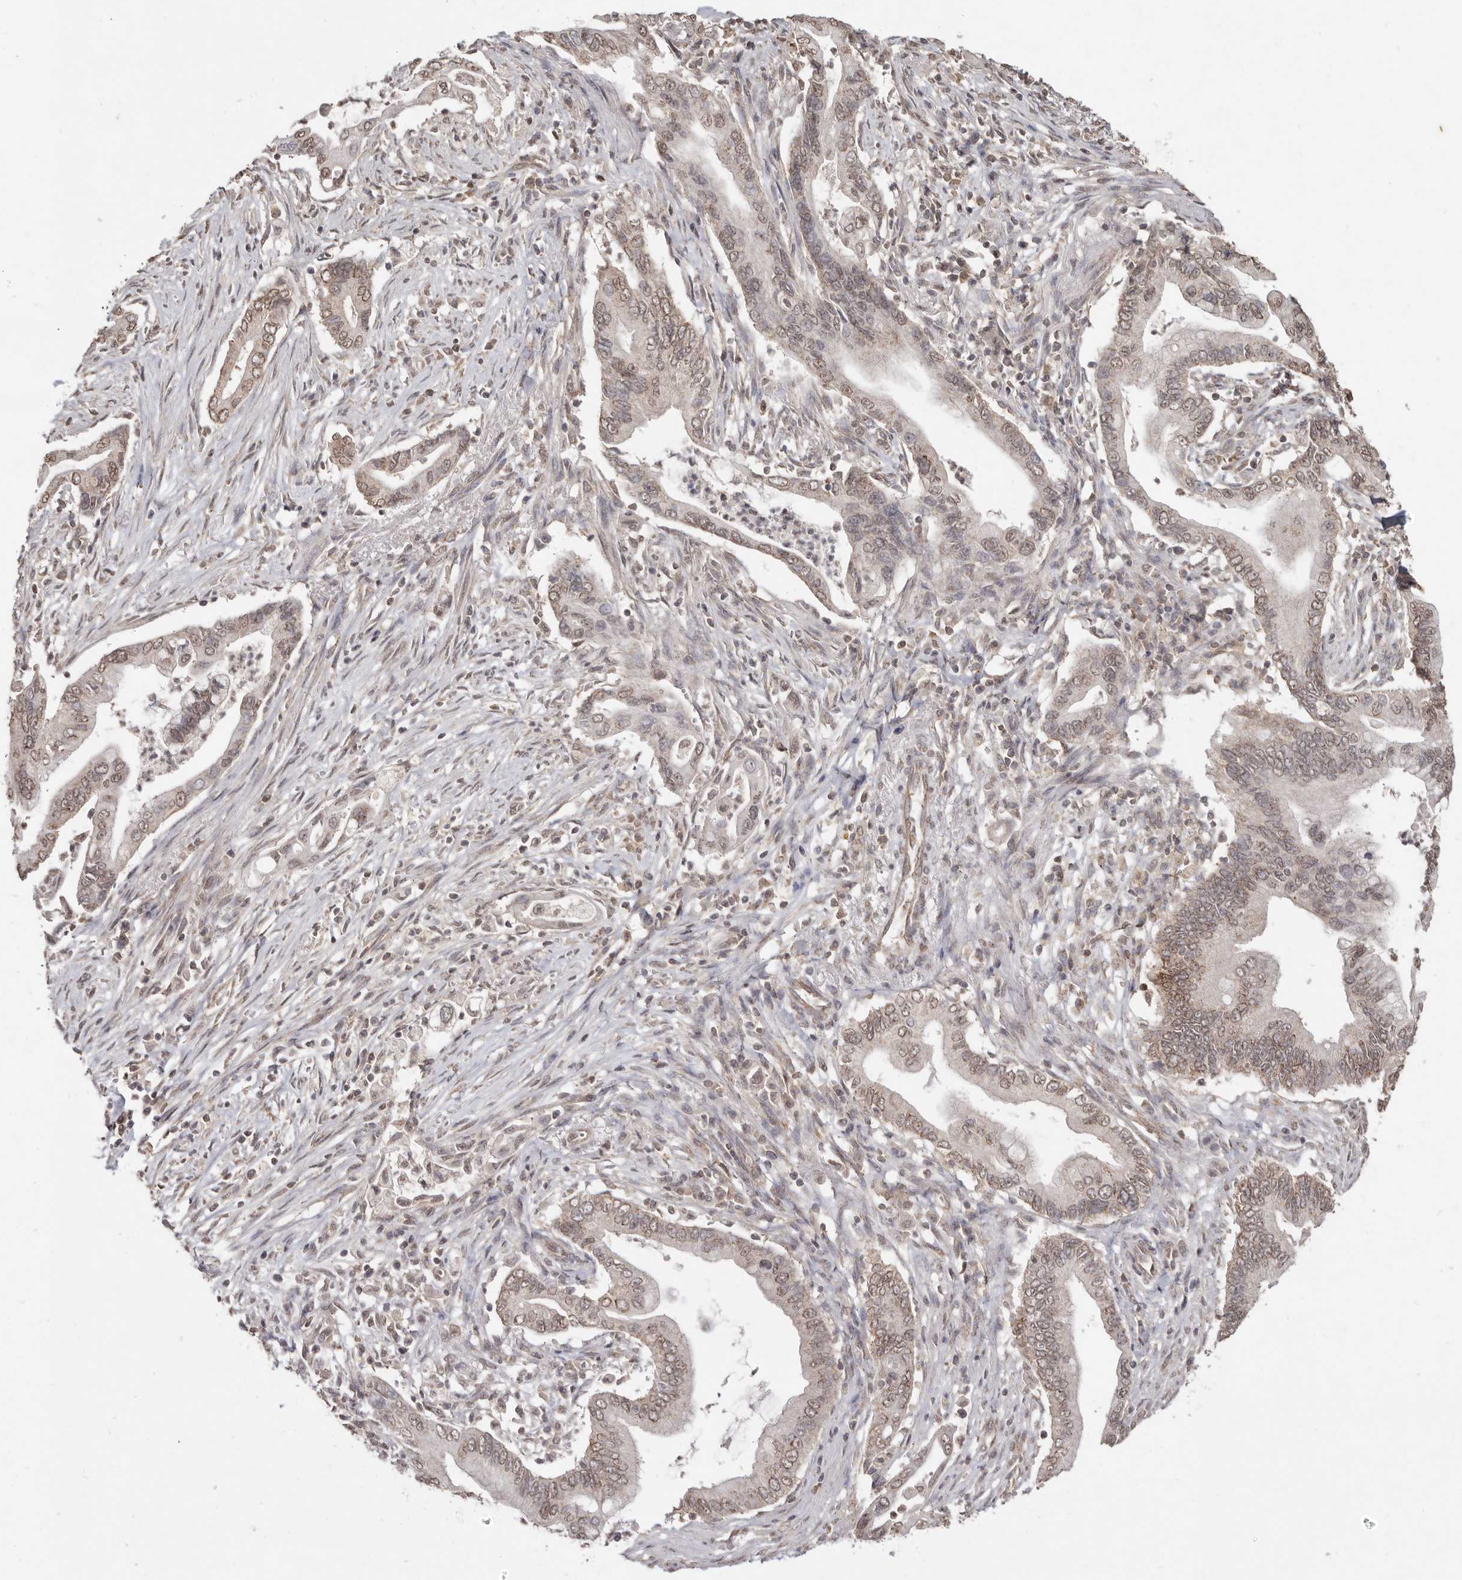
{"staining": {"intensity": "moderate", "quantity": ">75%", "location": "nuclear"}, "tissue": "pancreatic cancer", "cell_type": "Tumor cells", "image_type": "cancer", "snomed": [{"axis": "morphology", "description": "Adenocarcinoma, NOS"}, {"axis": "topography", "description": "Pancreas"}], "caption": "Protein expression analysis of adenocarcinoma (pancreatic) exhibits moderate nuclear positivity in about >75% of tumor cells. The protein is stained brown, and the nuclei are stained in blue (DAB (3,3'-diaminobenzidine) IHC with brightfield microscopy, high magnification).", "gene": "LINGO2", "patient": {"sex": "male", "age": 78}}